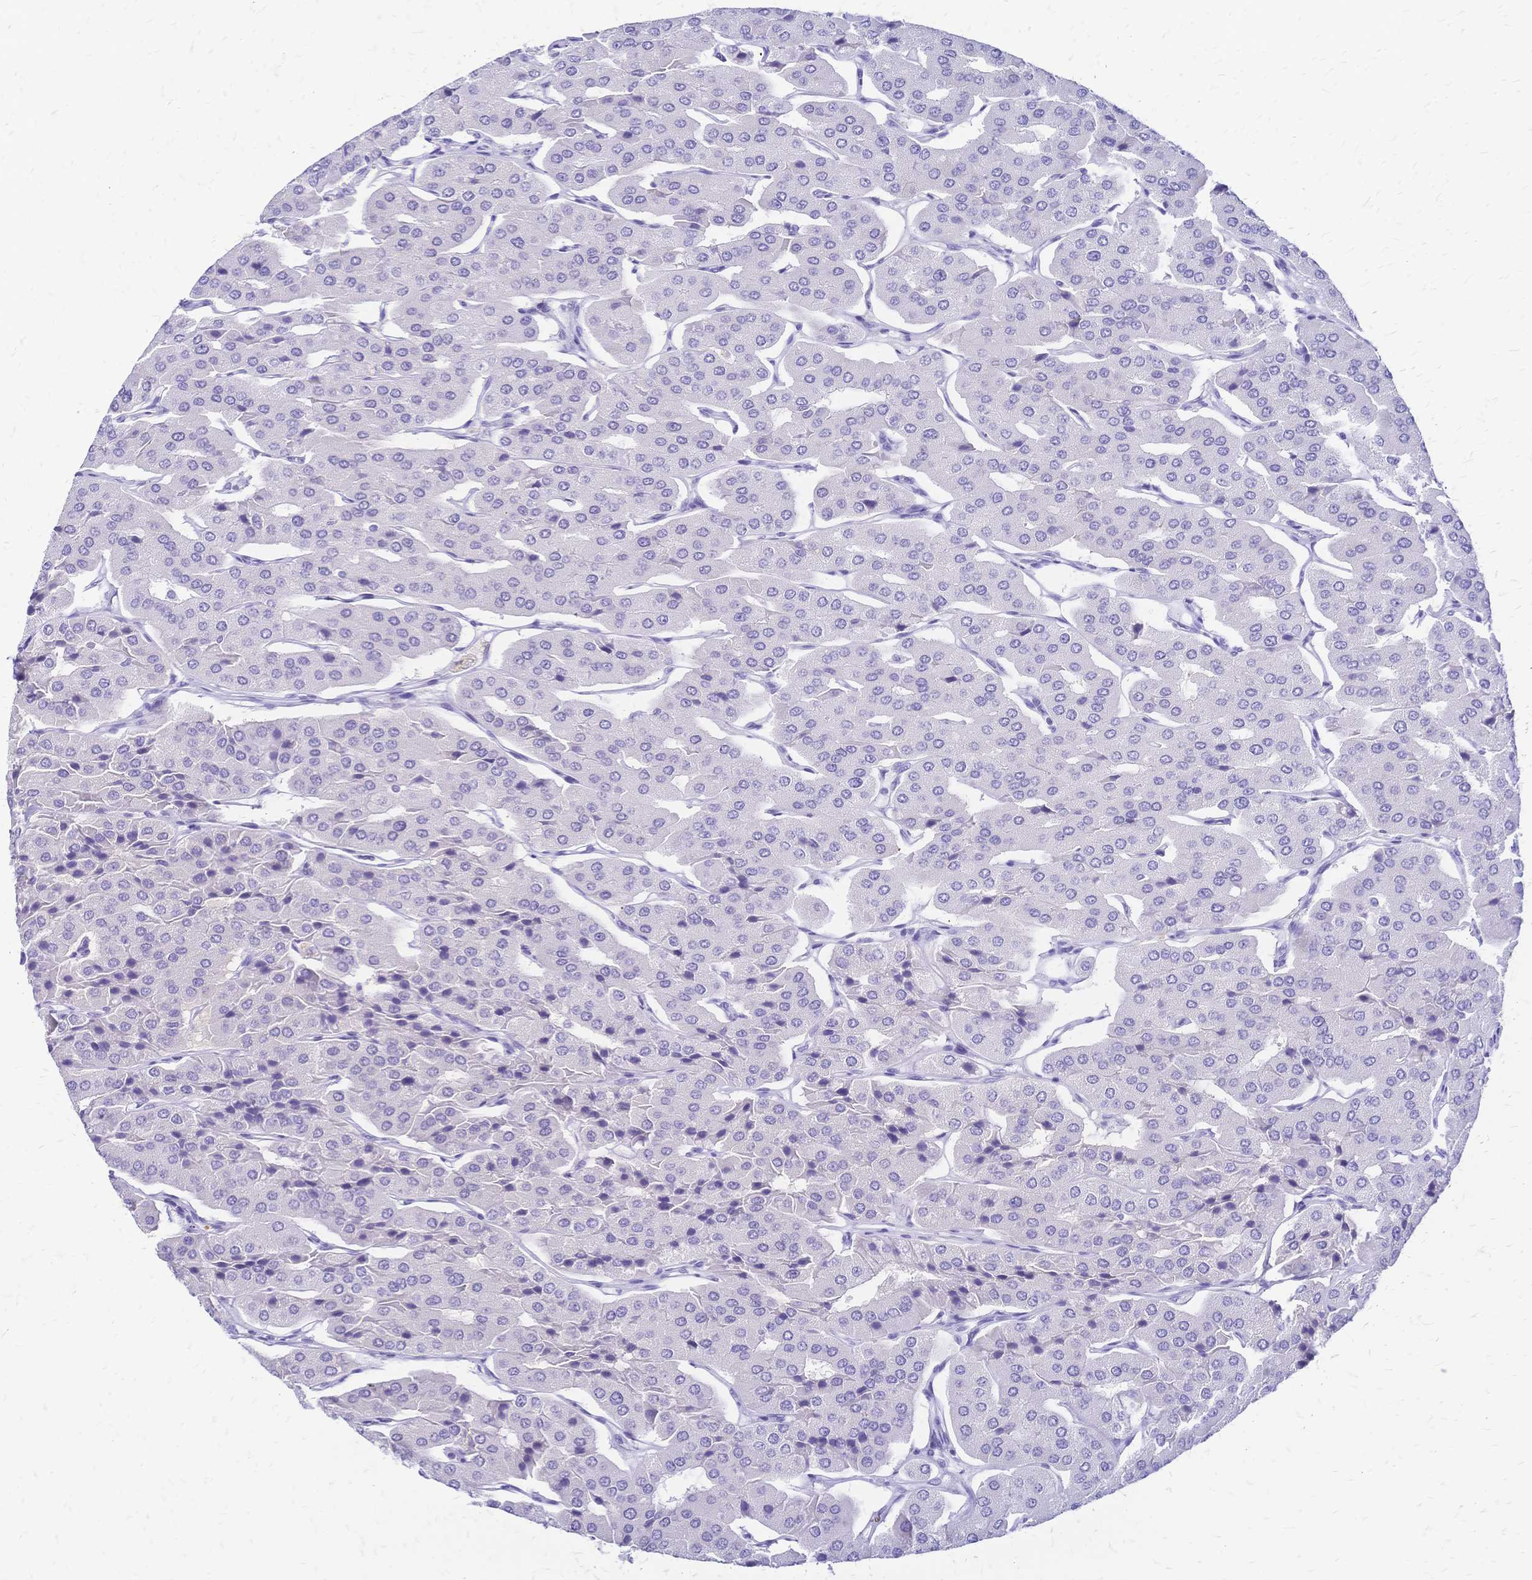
{"staining": {"intensity": "negative", "quantity": "none", "location": "none"}, "tissue": "parathyroid gland", "cell_type": "Glandular cells", "image_type": "normal", "snomed": [{"axis": "morphology", "description": "Normal tissue, NOS"}, {"axis": "morphology", "description": "Adenoma, NOS"}, {"axis": "topography", "description": "Parathyroid gland"}], "caption": "Histopathology image shows no significant protein staining in glandular cells of benign parathyroid gland. (Stains: DAB IHC with hematoxylin counter stain, Microscopy: brightfield microscopy at high magnification).", "gene": "FA2H", "patient": {"sex": "female", "age": 86}}